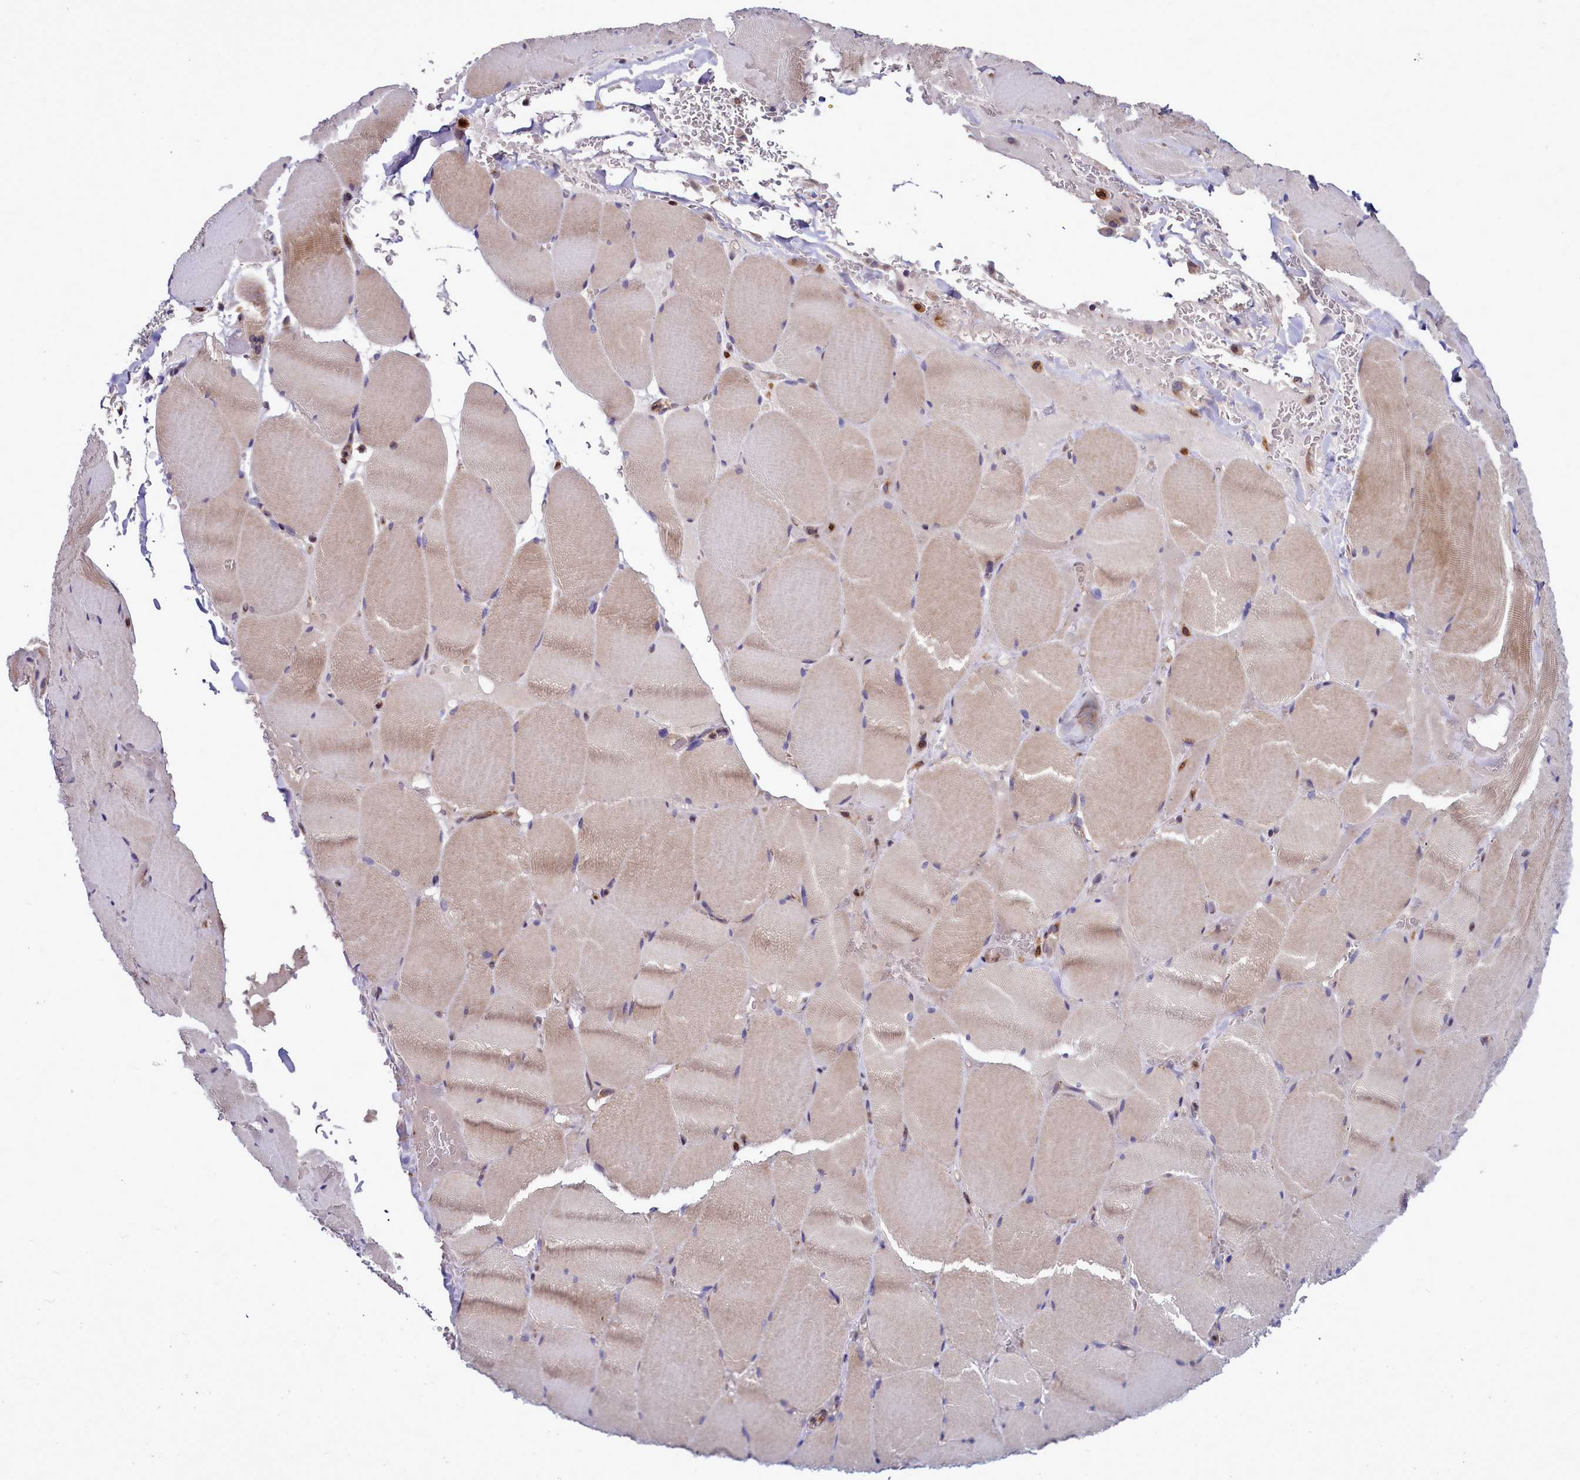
{"staining": {"intensity": "weak", "quantity": "25%-75%", "location": "cytoplasmic/membranous"}, "tissue": "skeletal muscle", "cell_type": "Myocytes", "image_type": "normal", "snomed": [{"axis": "morphology", "description": "Normal tissue, NOS"}, {"axis": "topography", "description": "Skeletal muscle"}, {"axis": "topography", "description": "Head-Neck"}], "caption": "About 25%-75% of myocytes in unremarkable human skeletal muscle reveal weak cytoplasmic/membranous protein staining as visualized by brown immunohistochemical staining.", "gene": "RAPGEF4", "patient": {"sex": "male", "age": 66}}